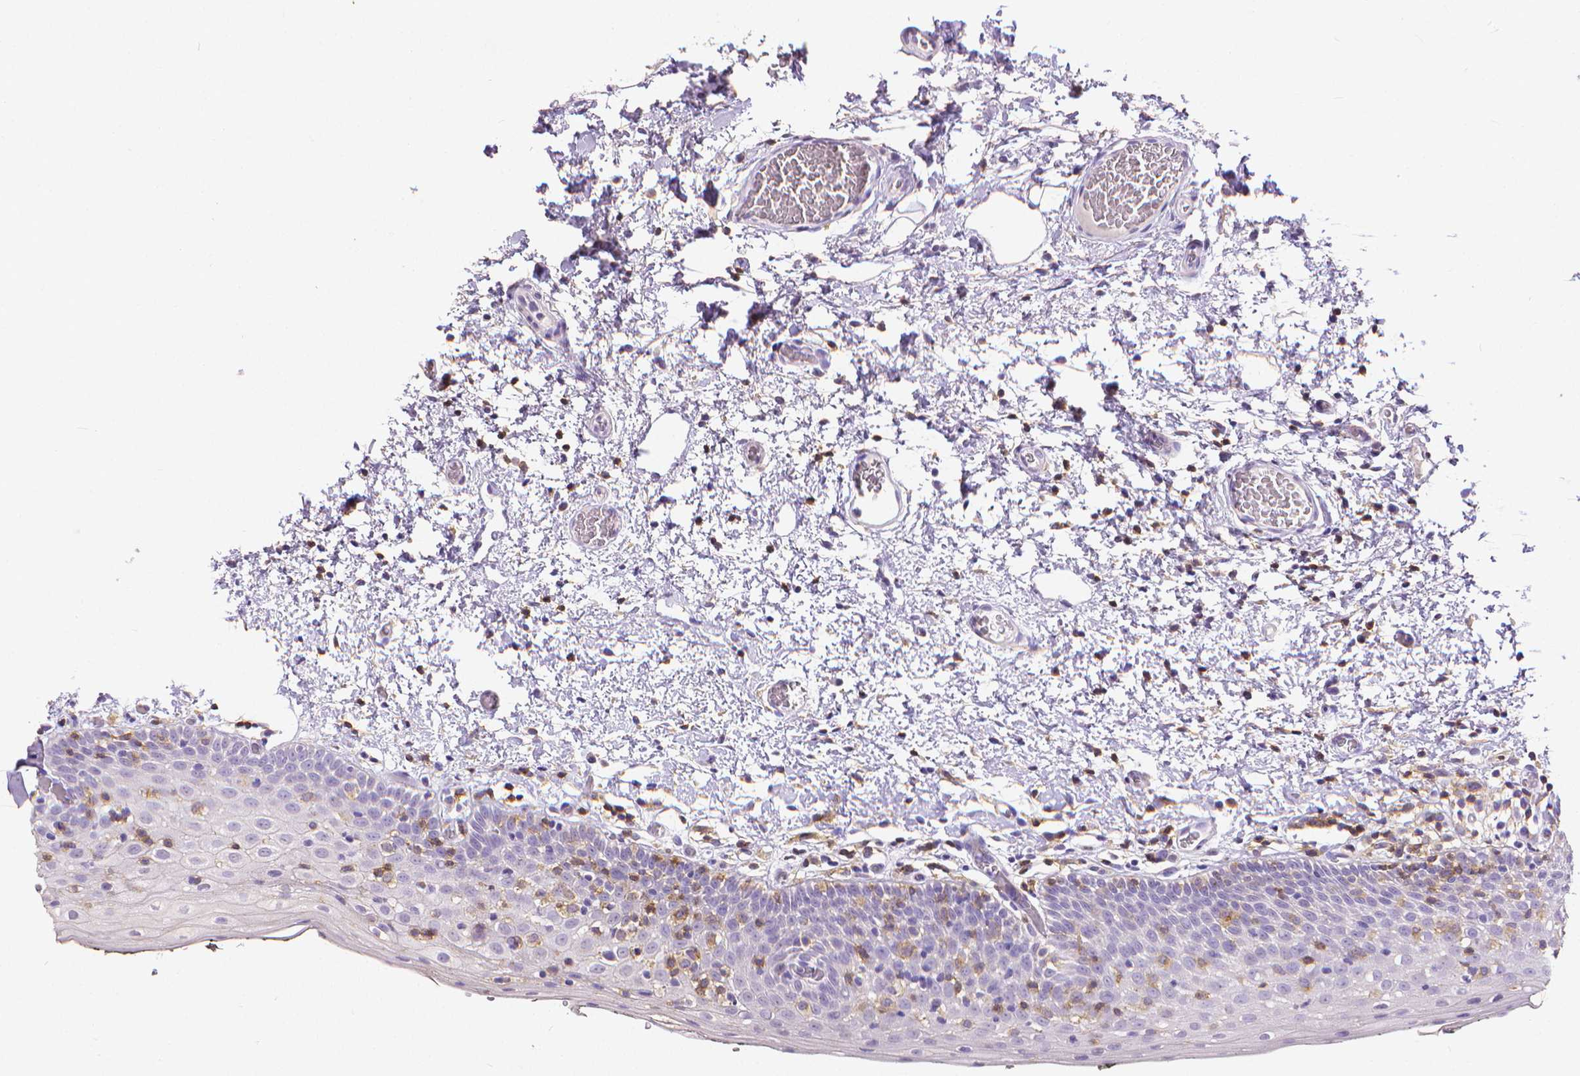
{"staining": {"intensity": "negative", "quantity": "none", "location": "none"}, "tissue": "oral mucosa", "cell_type": "Squamous epithelial cells", "image_type": "normal", "snomed": [{"axis": "morphology", "description": "Normal tissue, NOS"}, {"axis": "morphology", "description": "Squamous cell carcinoma, NOS"}, {"axis": "topography", "description": "Oral tissue"}, {"axis": "topography", "description": "Head-Neck"}], "caption": "High power microscopy photomicrograph of an immunohistochemistry (IHC) histopathology image of normal oral mucosa, revealing no significant expression in squamous epithelial cells.", "gene": "CD4", "patient": {"sex": "male", "age": 69}}